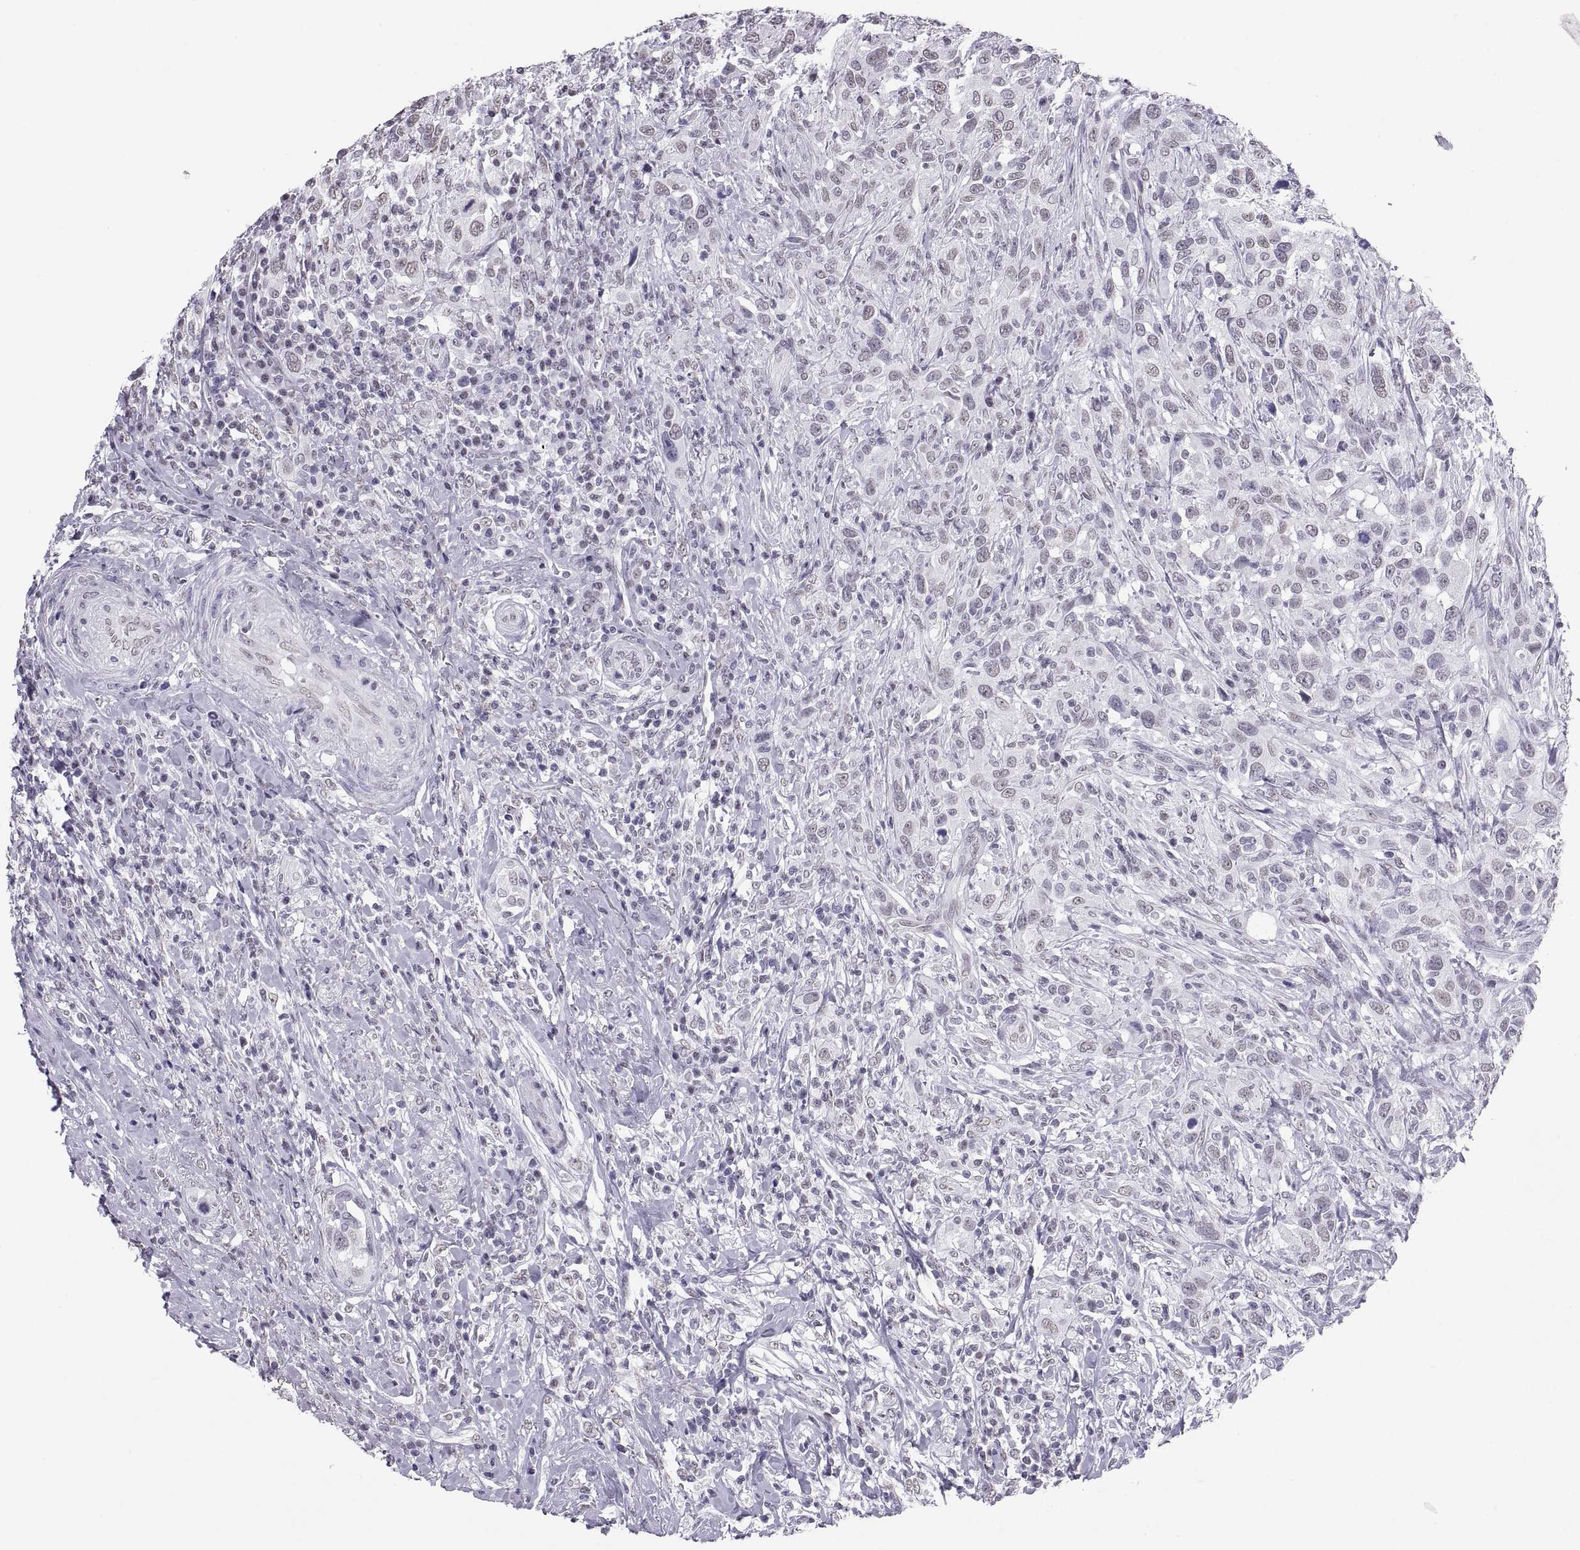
{"staining": {"intensity": "negative", "quantity": "none", "location": "none"}, "tissue": "urothelial cancer", "cell_type": "Tumor cells", "image_type": "cancer", "snomed": [{"axis": "morphology", "description": "Urothelial carcinoma, NOS"}, {"axis": "morphology", "description": "Urothelial carcinoma, High grade"}, {"axis": "topography", "description": "Urinary bladder"}], "caption": "Image shows no significant protein staining in tumor cells of urothelial cancer.", "gene": "CARTPT", "patient": {"sex": "female", "age": 64}}